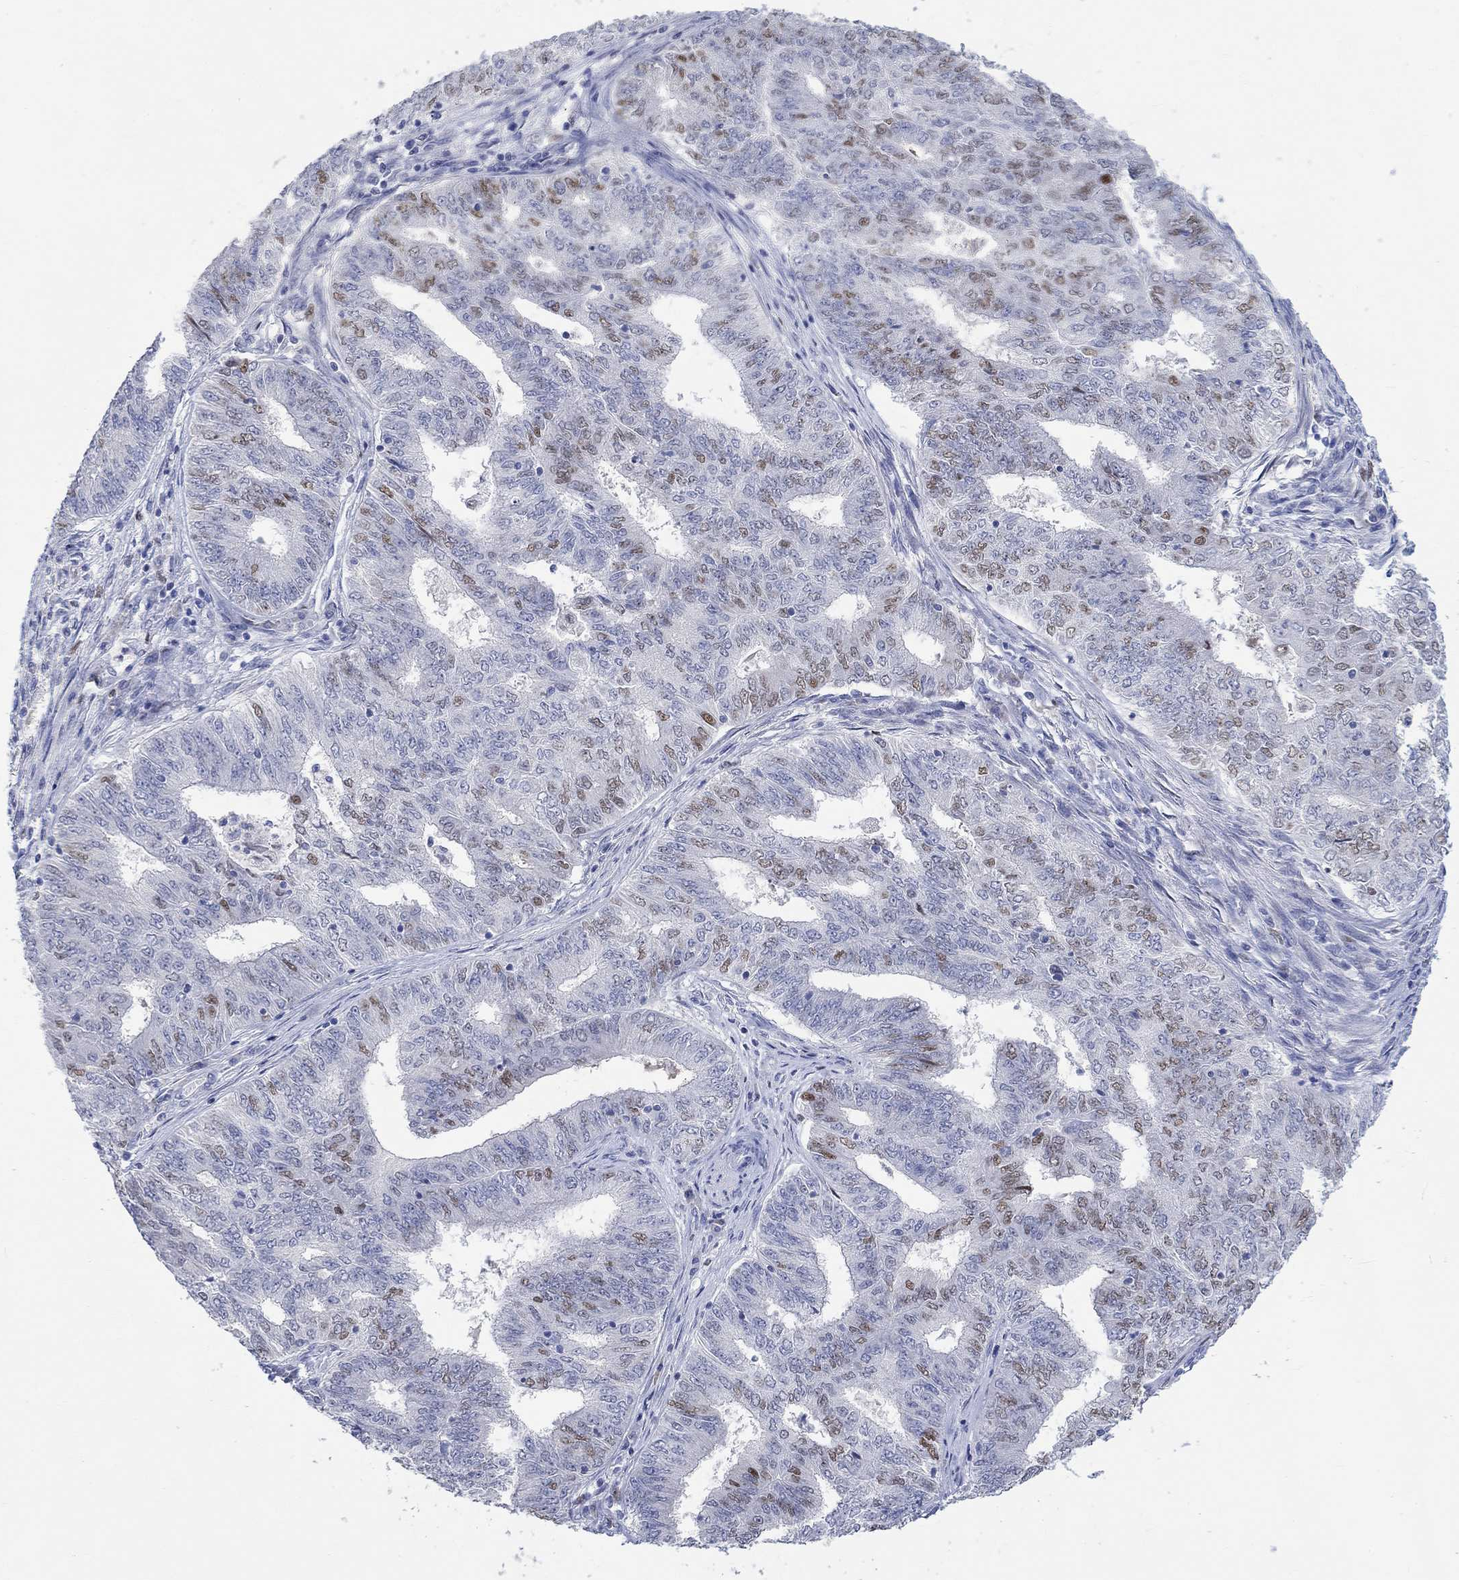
{"staining": {"intensity": "weak", "quantity": "25%-75%", "location": "nuclear"}, "tissue": "endometrial cancer", "cell_type": "Tumor cells", "image_type": "cancer", "snomed": [{"axis": "morphology", "description": "Adenocarcinoma, NOS"}, {"axis": "topography", "description": "Endometrium"}], "caption": "High-magnification brightfield microscopy of adenocarcinoma (endometrial) stained with DAB (3,3'-diaminobenzidine) (brown) and counterstained with hematoxylin (blue). tumor cells exhibit weak nuclear positivity is appreciated in about25%-75% of cells.", "gene": "DLK1", "patient": {"sex": "female", "age": 62}}